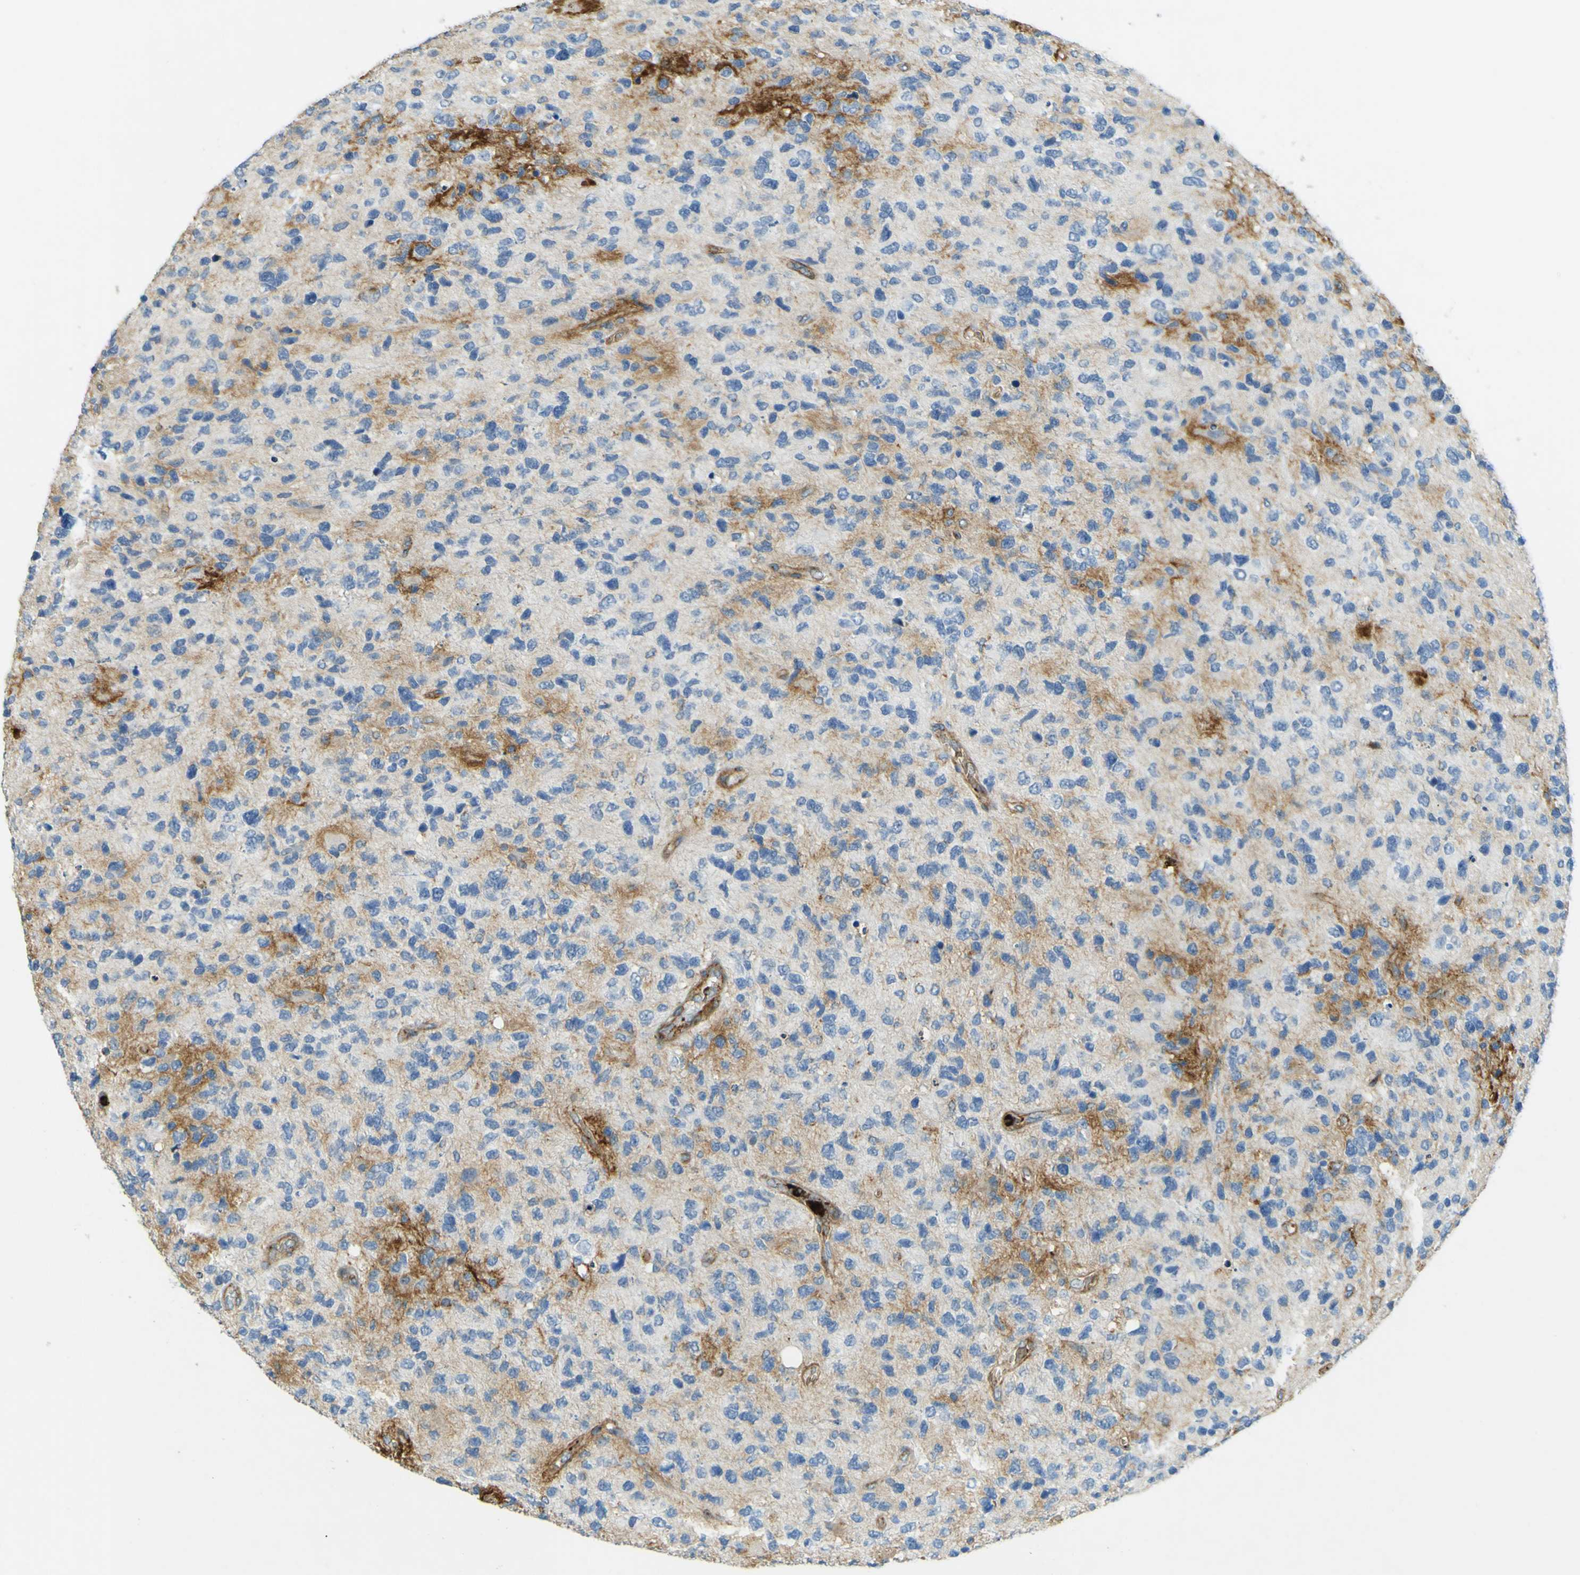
{"staining": {"intensity": "moderate", "quantity": "25%-75%", "location": "cytoplasmic/membranous"}, "tissue": "glioma", "cell_type": "Tumor cells", "image_type": "cancer", "snomed": [{"axis": "morphology", "description": "Glioma, malignant, High grade"}, {"axis": "topography", "description": "Brain"}], "caption": "This image demonstrates malignant glioma (high-grade) stained with immunohistochemistry (IHC) to label a protein in brown. The cytoplasmic/membranous of tumor cells show moderate positivity for the protein. Nuclei are counter-stained blue.", "gene": "PLXDC1", "patient": {"sex": "female", "age": 58}}